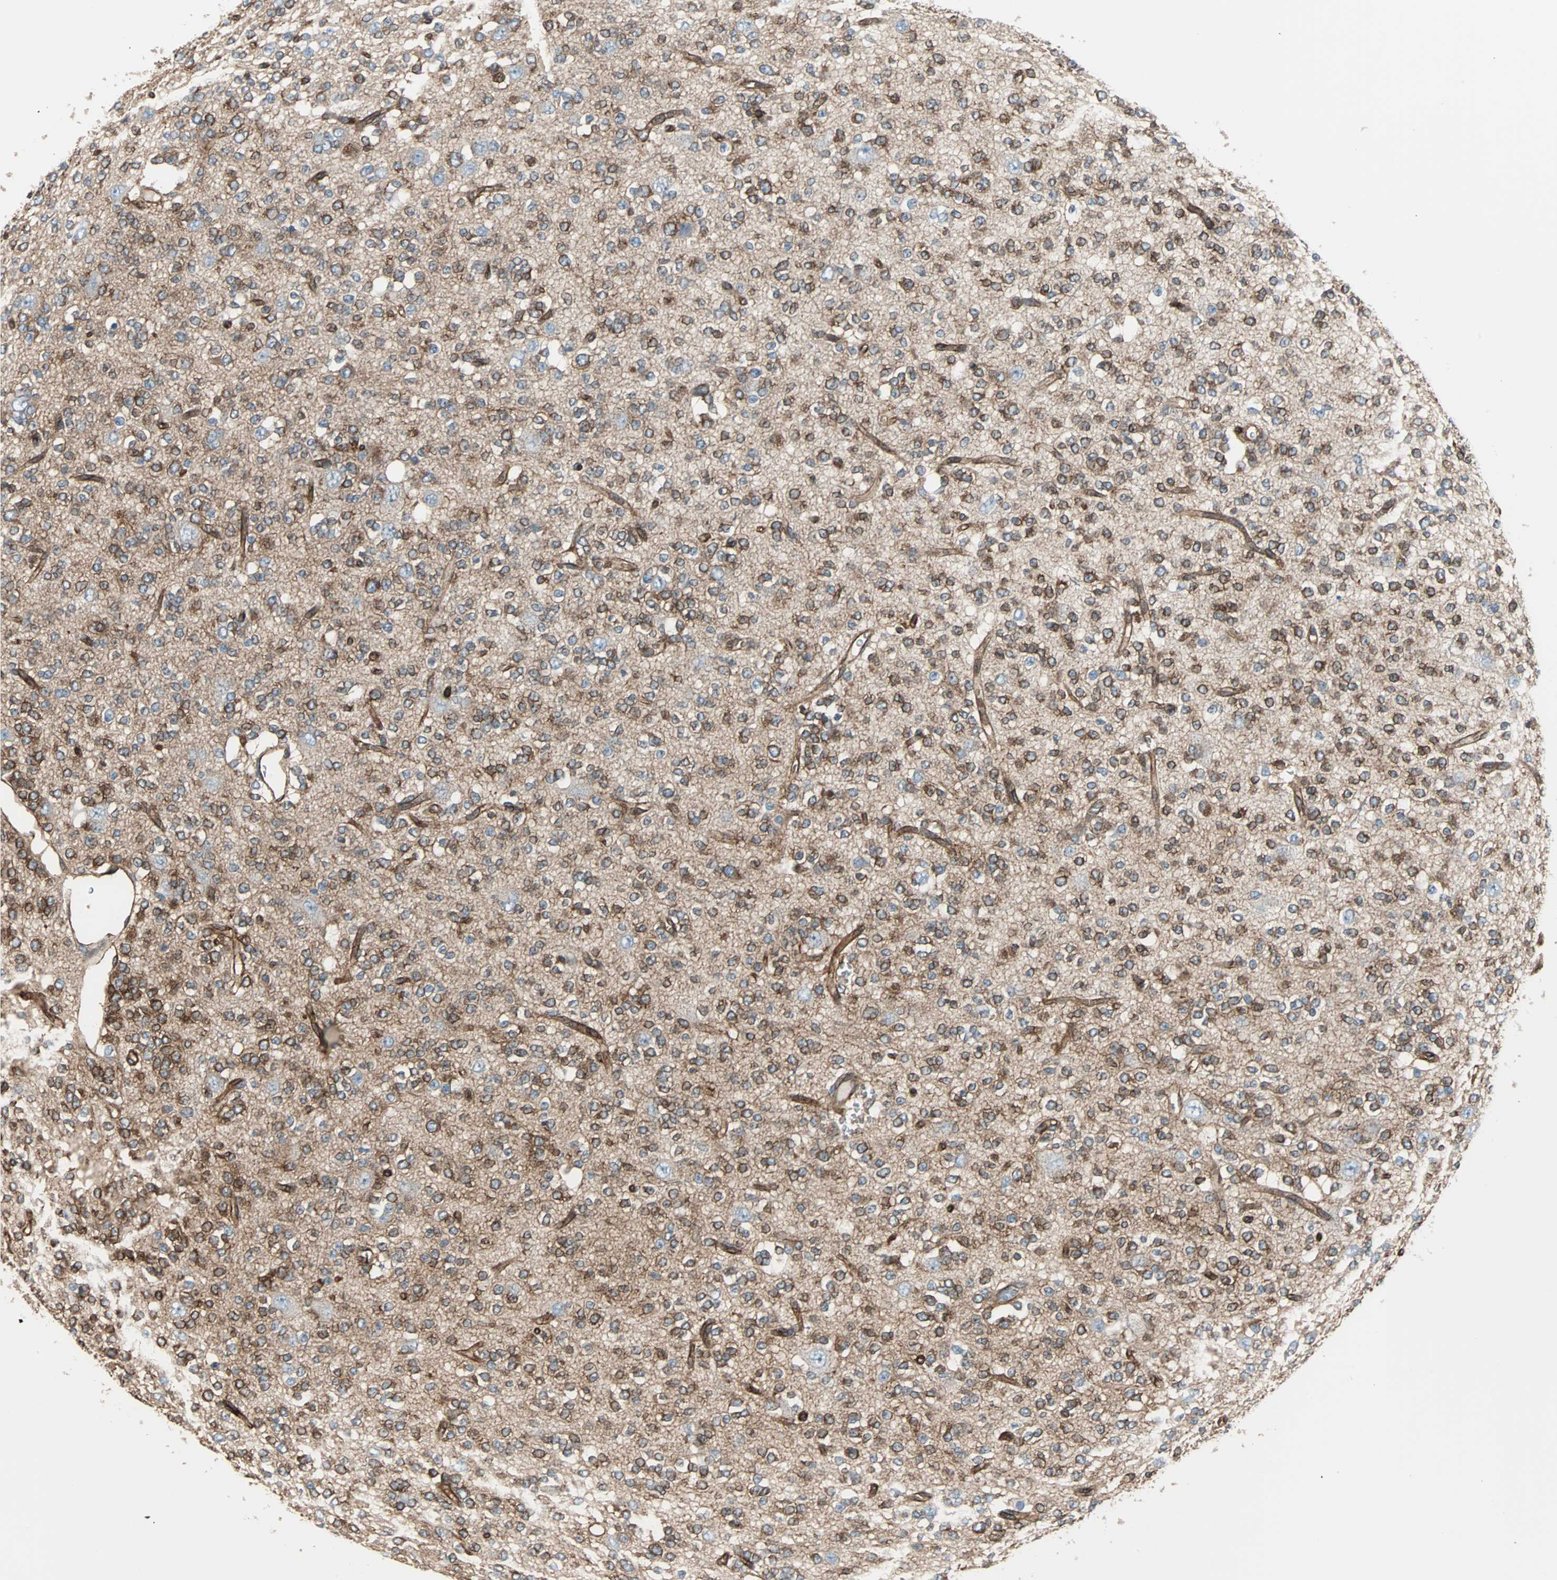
{"staining": {"intensity": "strong", "quantity": ">75%", "location": "cytoplasmic/membranous"}, "tissue": "glioma", "cell_type": "Tumor cells", "image_type": "cancer", "snomed": [{"axis": "morphology", "description": "Glioma, malignant, Low grade"}, {"axis": "topography", "description": "Brain"}], "caption": "Brown immunohistochemical staining in glioma reveals strong cytoplasmic/membranous staining in about >75% of tumor cells.", "gene": "RELA", "patient": {"sex": "male", "age": 38}}